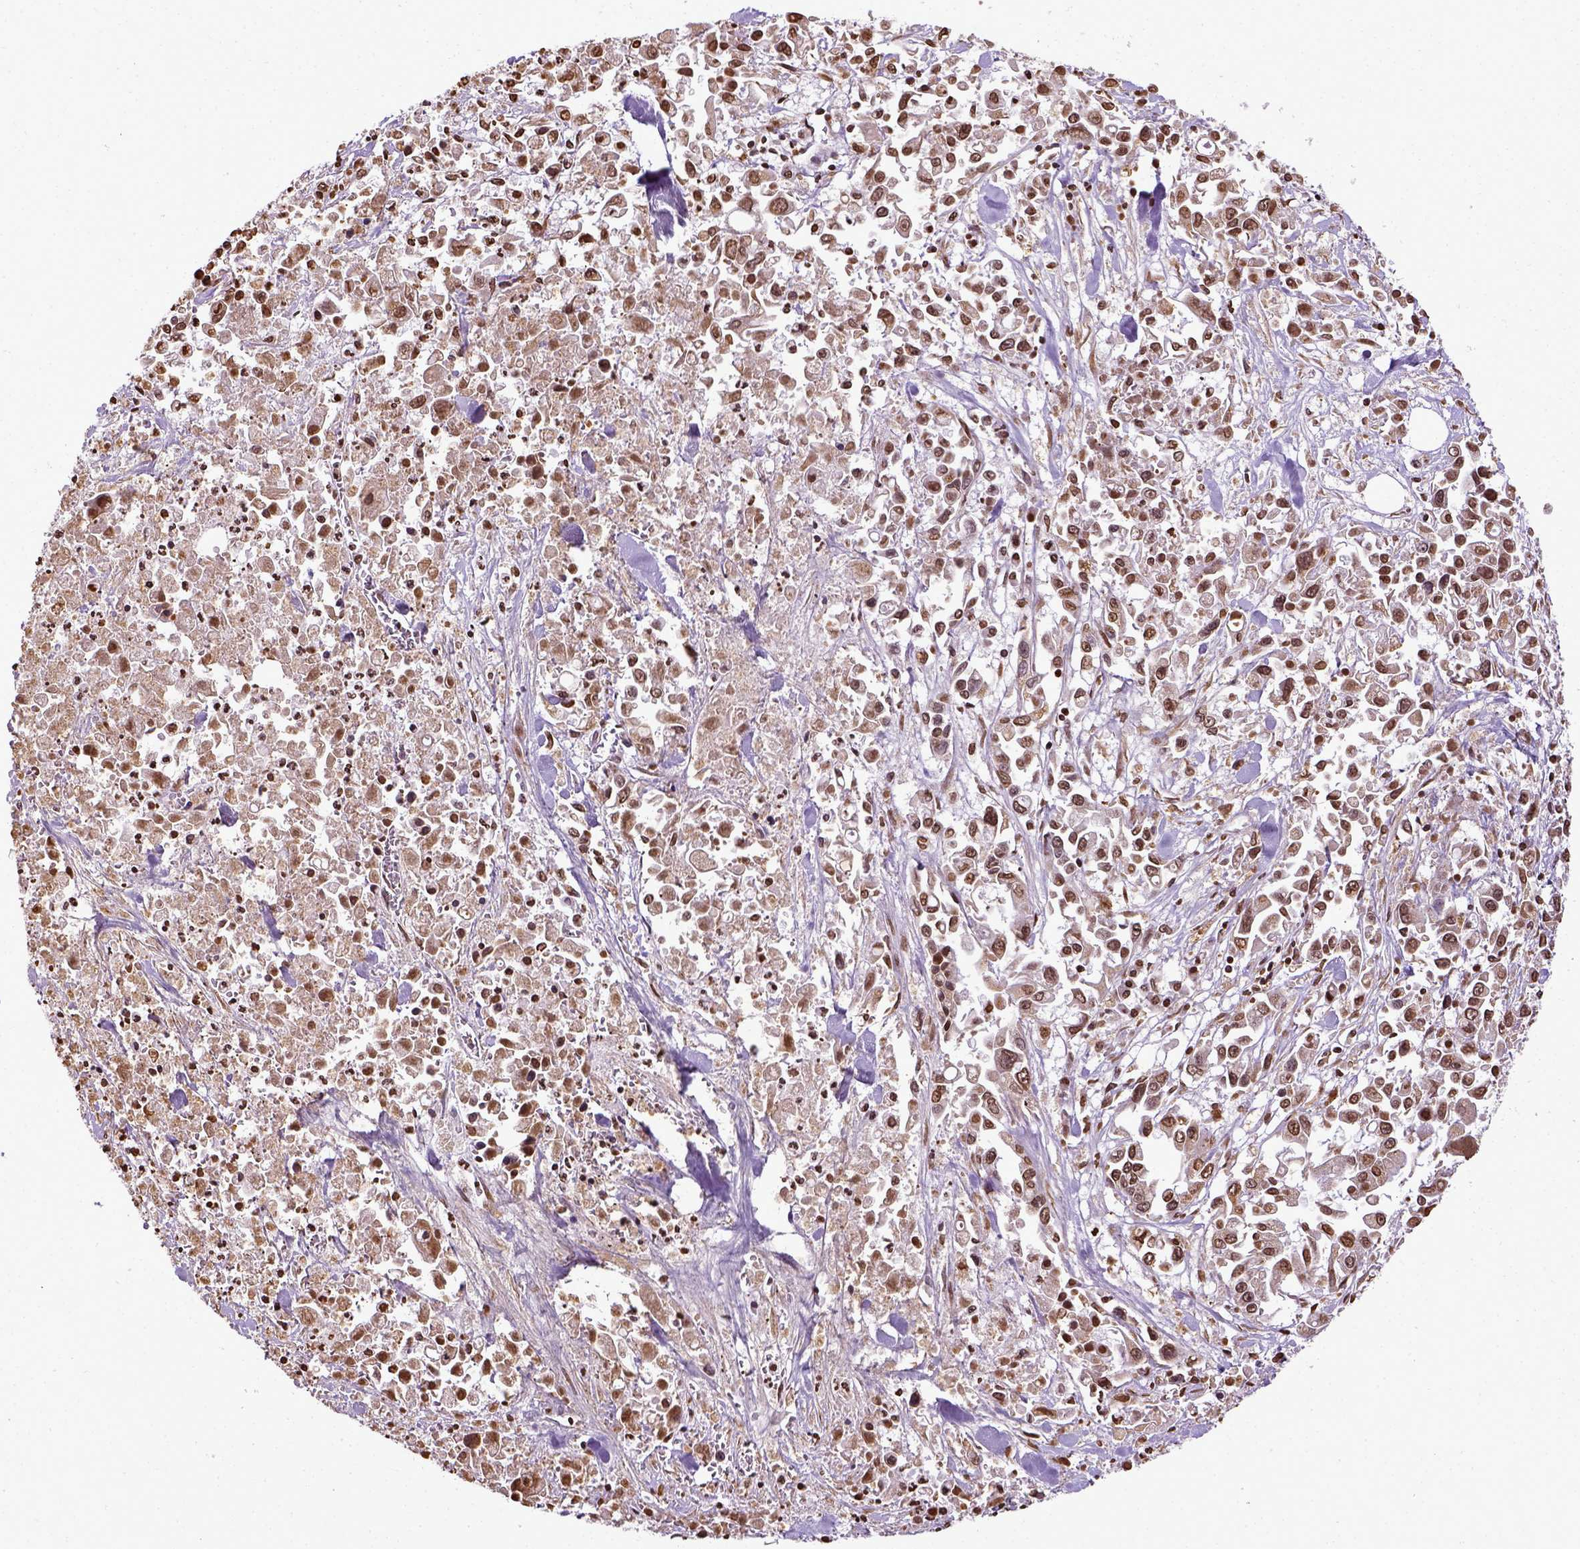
{"staining": {"intensity": "moderate", "quantity": ">75%", "location": "nuclear"}, "tissue": "pancreatic cancer", "cell_type": "Tumor cells", "image_type": "cancer", "snomed": [{"axis": "morphology", "description": "Adenocarcinoma, NOS"}, {"axis": "topography", "description": "Pancreas"}], "caption": "Tumor cells display medium levels of moderate nuclear staining in about >75% of cells in pancreatic cancer (adenocarcinoma). The staining is performed using DAB (3,3'-diaminobenzidine) brown chromogen to label protein expression. The nuclei are counter-stained blue using hematoxylin.", "gene": "ZNF75D", "patient": {"sex": "female", "age": 83}}